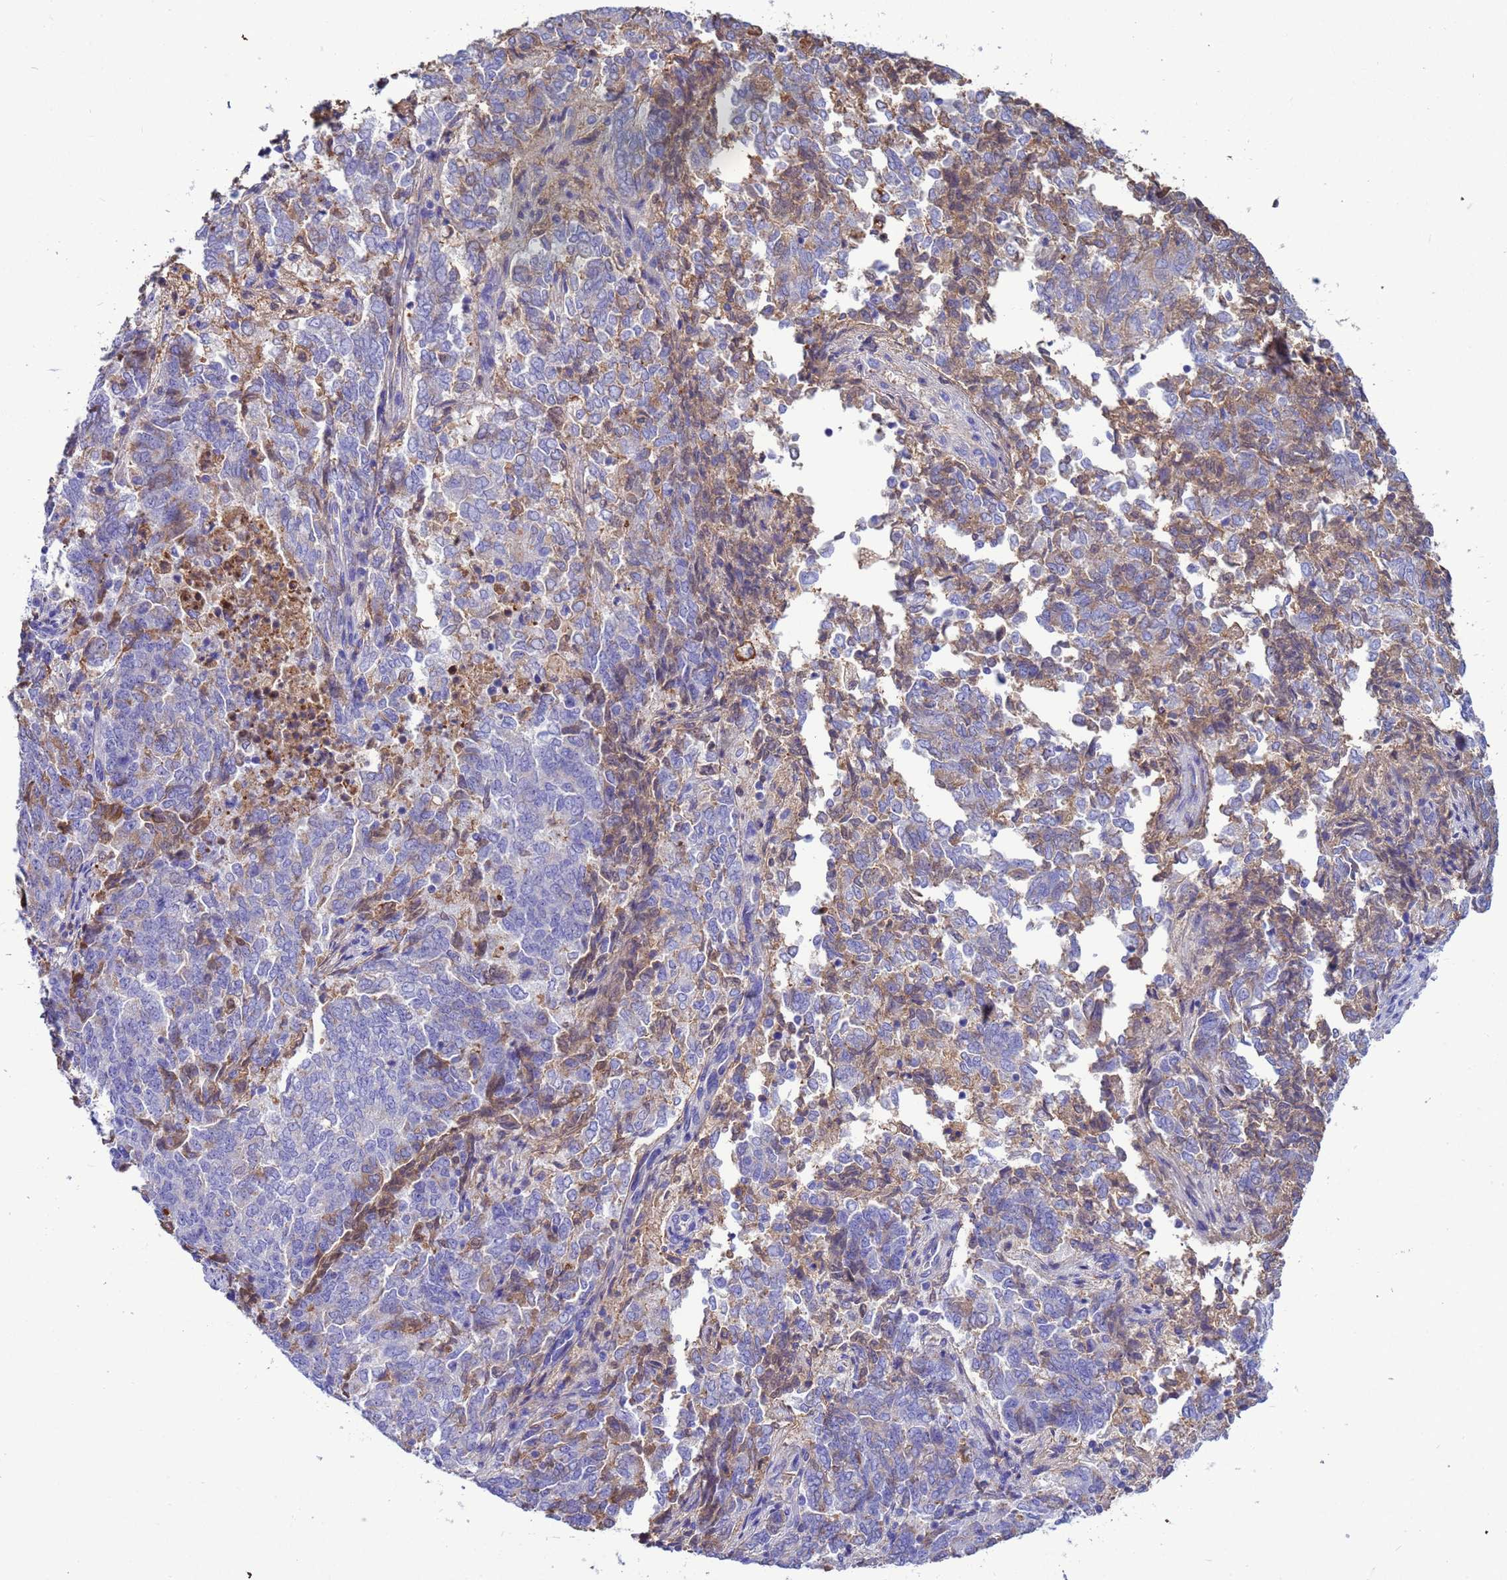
{"staining": {"intensity": "moderate", "quantity": "<25%", "location": "cytoplasmic/membranous"}, "tissue": "endometrial cancer", "cell_type": "Tumor cells", "image_type": "cancer", "snomed": [{"axis": "morphology", "description": "Adenocarcinoma, NOS"}, {"axis": "topography", "description": "Endometrium"}], "caption": "IHC (DAB) staining of human endometrial cancer (adenocarcinoma) exhibits moderate cytoplasmic/membranous protein staining in about <25% of tumor cells. (brown staining indicates protein expression, while blue staining denotes nuclei).", "gene": "H1-7", "patient": {"sex": "female", "age": 80}}